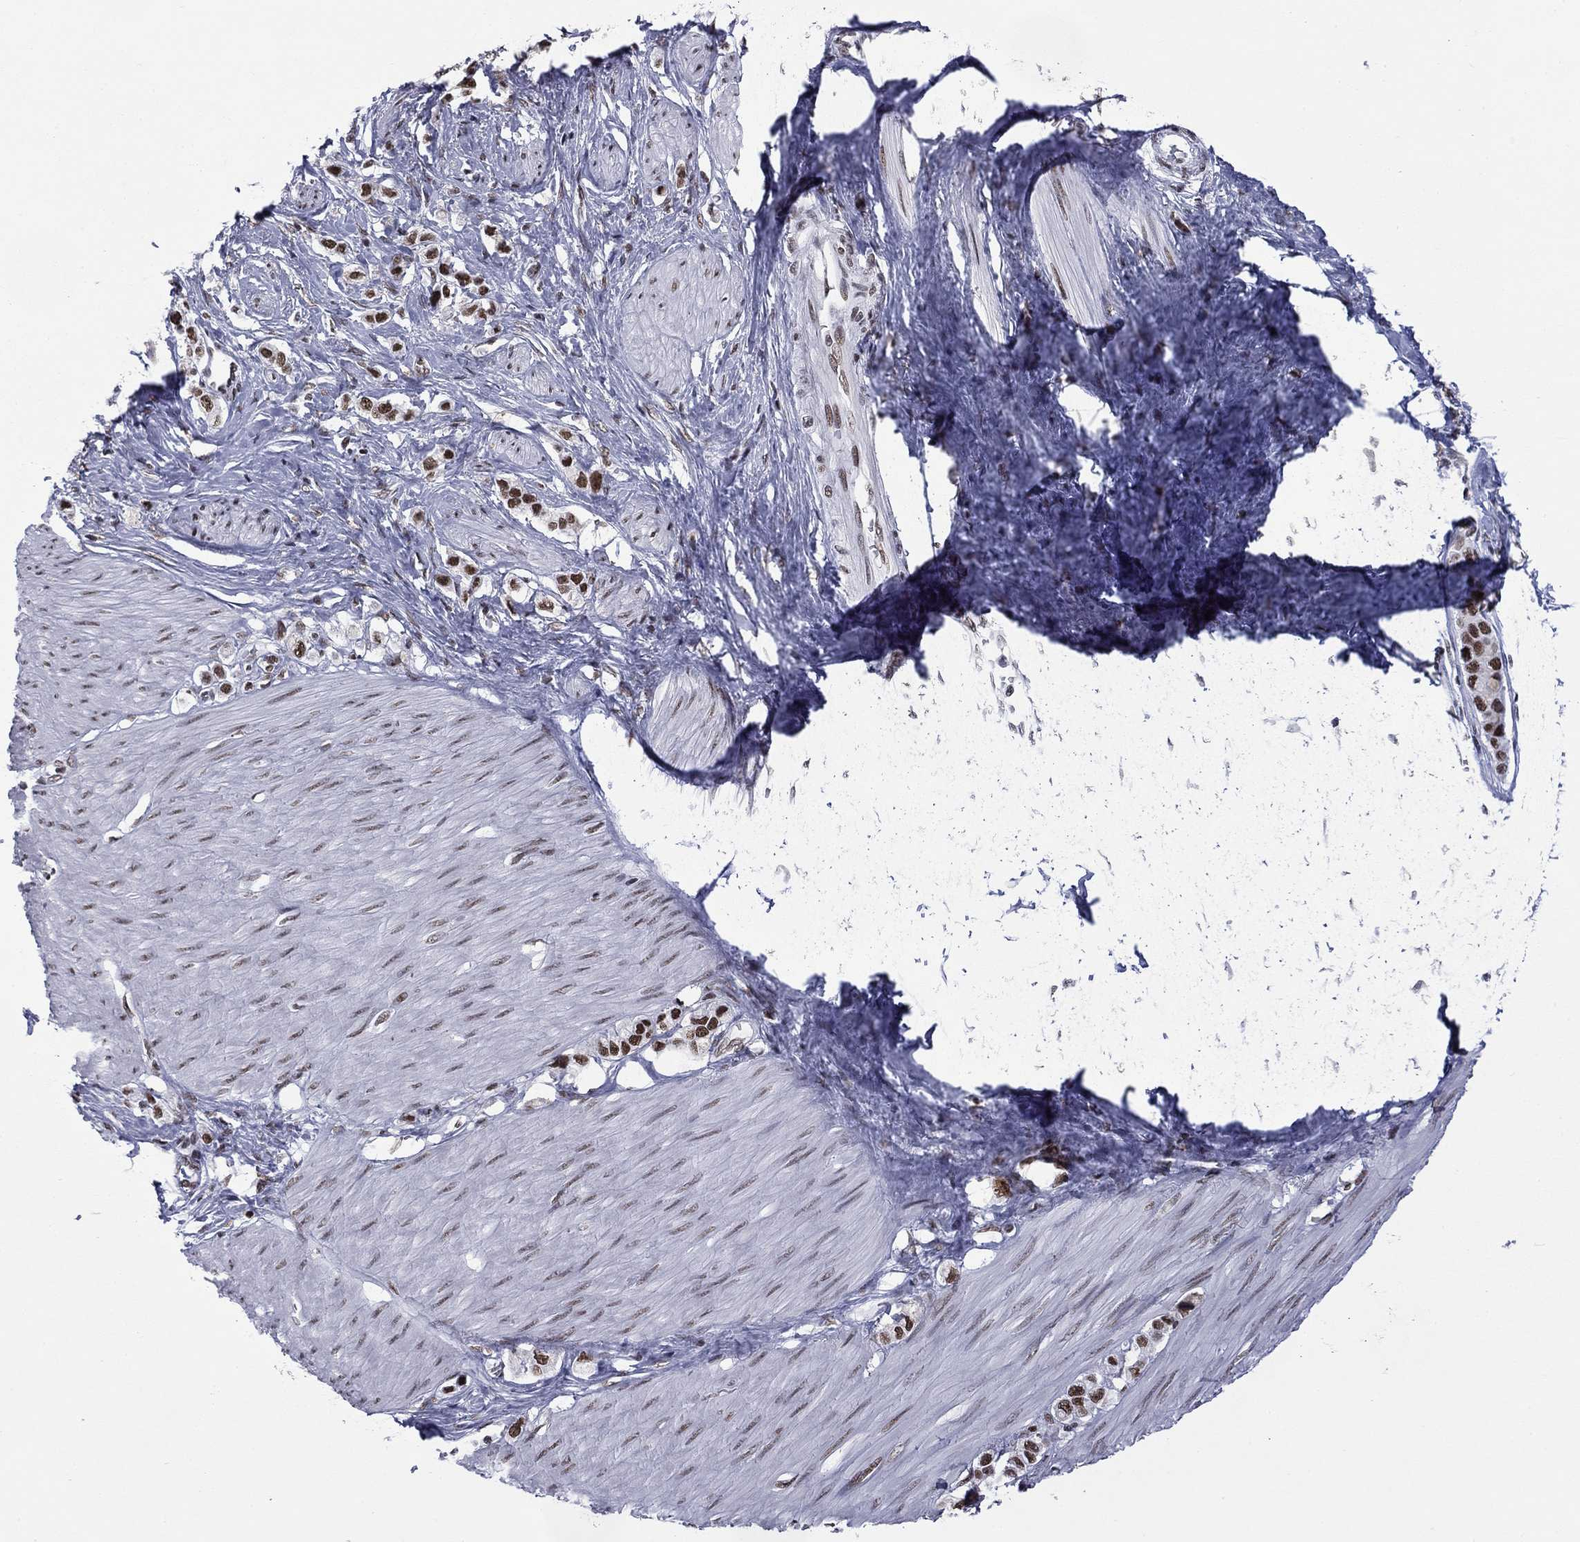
{"staining": {"intensity": "strong", "quantity": "25%-75%", "location": "nuclear"}, "tissue": "stomach cancer", "cell_type": "Tumor cells", "image_type": "cancer", "snomed": [{"axis": "morphology", "description": "Normal tissue, NOS"}, {"axis": "morphology", "description": "Adenocarcinoma, NOS"}, {"axis": "morphology", "description": "Adenocarcinoma, High grade"}, {"axis": "topography", "description": "Stomach, upper"}, {"axis": "topography", "description": "Stomach"}], "caption": "Immunohistochemistry of stomach cancer reveals high levels of strong nuclear expression in about 25%-75% of tumor cells.", "gene": "ETV5", "patient": {"sex": "female", "age": 65}}